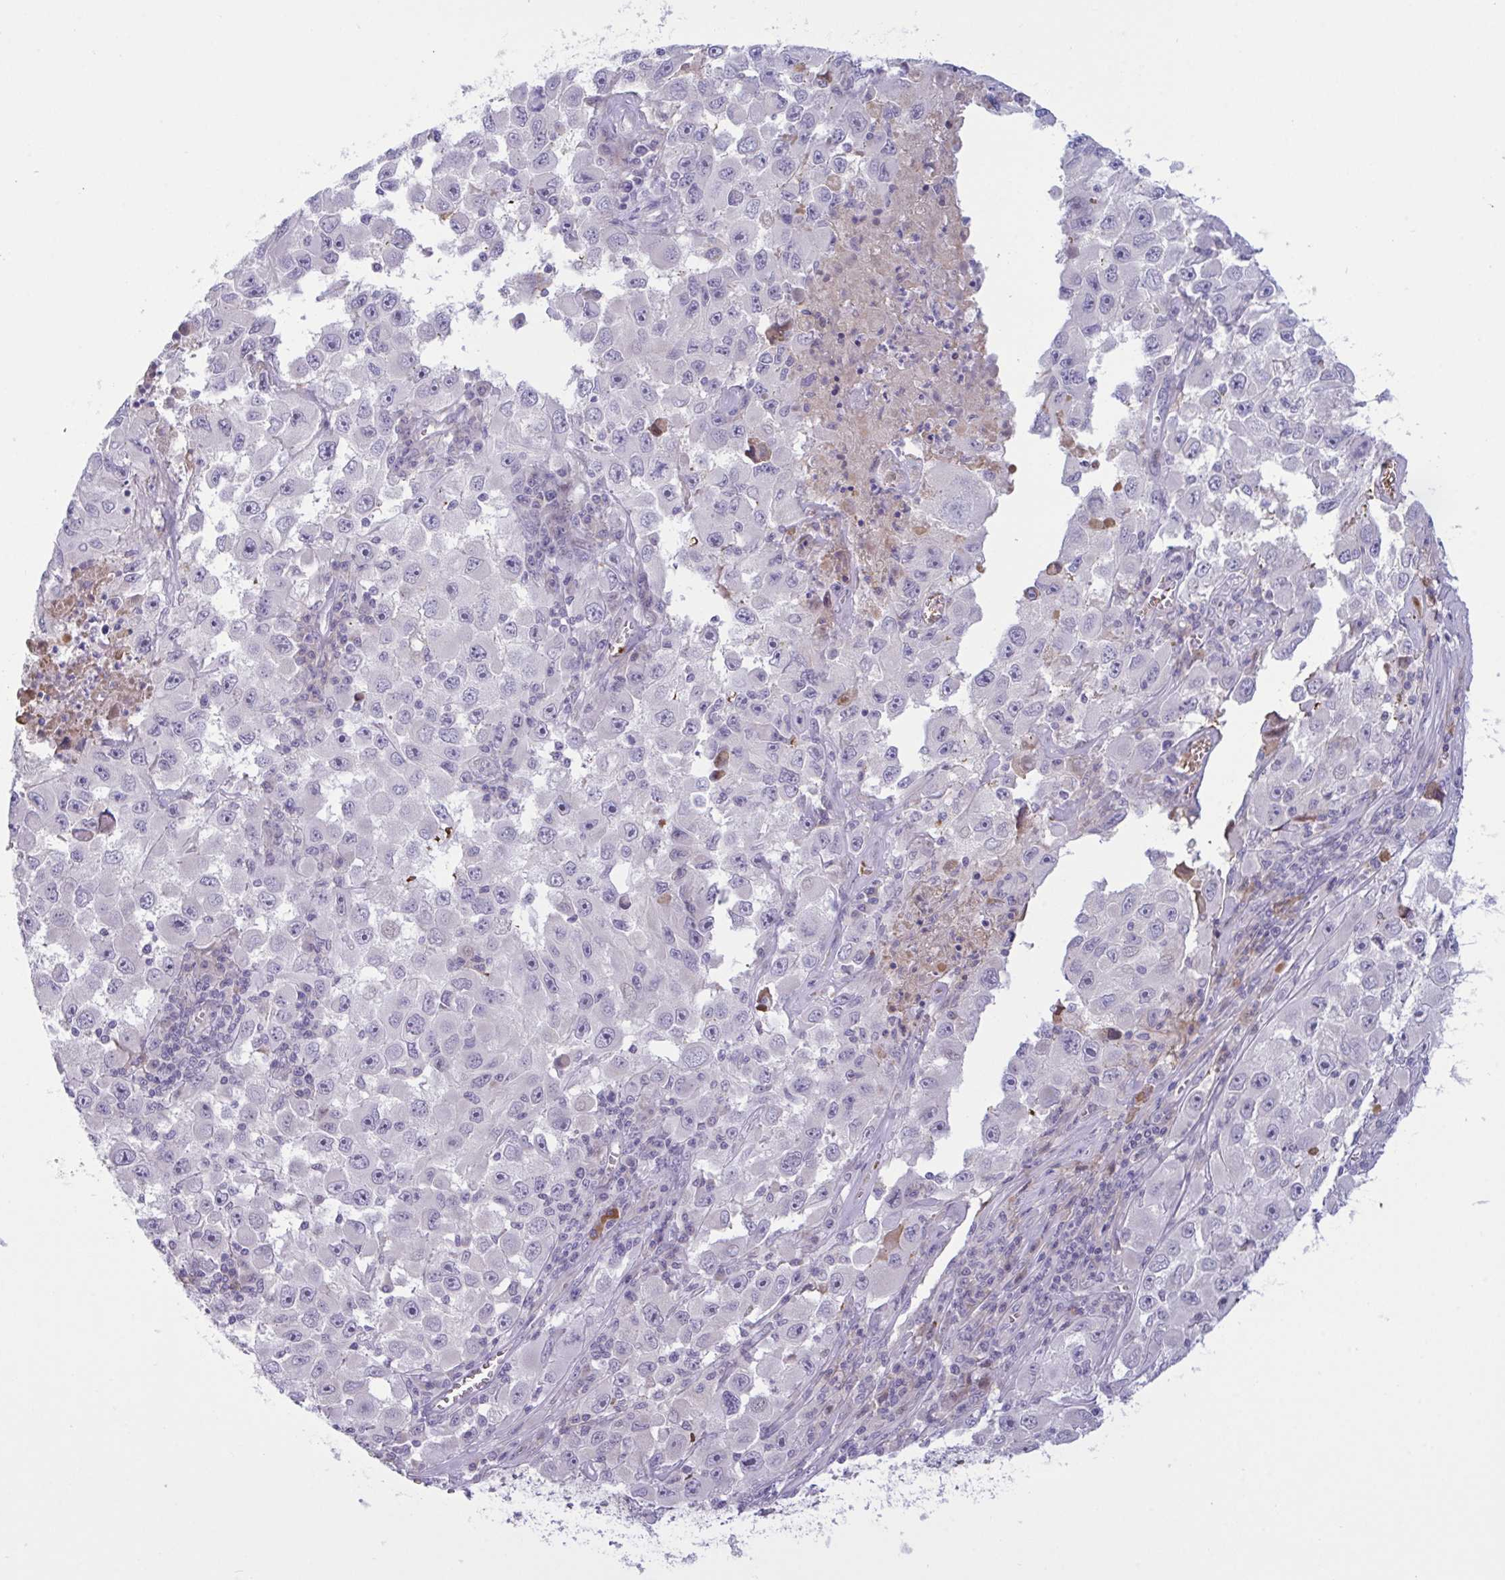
{"staining": {"intensity": "negative", "quantity": "none", "location": "none"}, "tissue": "melanoma", "cell_type": "Tumor cells", "image_type": "cancer", "snomed": [{"axis": "morphology", "description": "Malignant melanoma, Metastatic site"}, {"axis": "topography", "description": "Lymph node"}], "caption": "DAB immunohistochemical staining of human malignant melanoma (metastatic site) demonstrates no significant staining in tumor cells. (Stains: DAB IHC with hematoxylin counter stain, Microscopy: brightfield microscopy at high magnification).", "gene": "VWC2", "patient": {"sex": "female", "age": 67}}